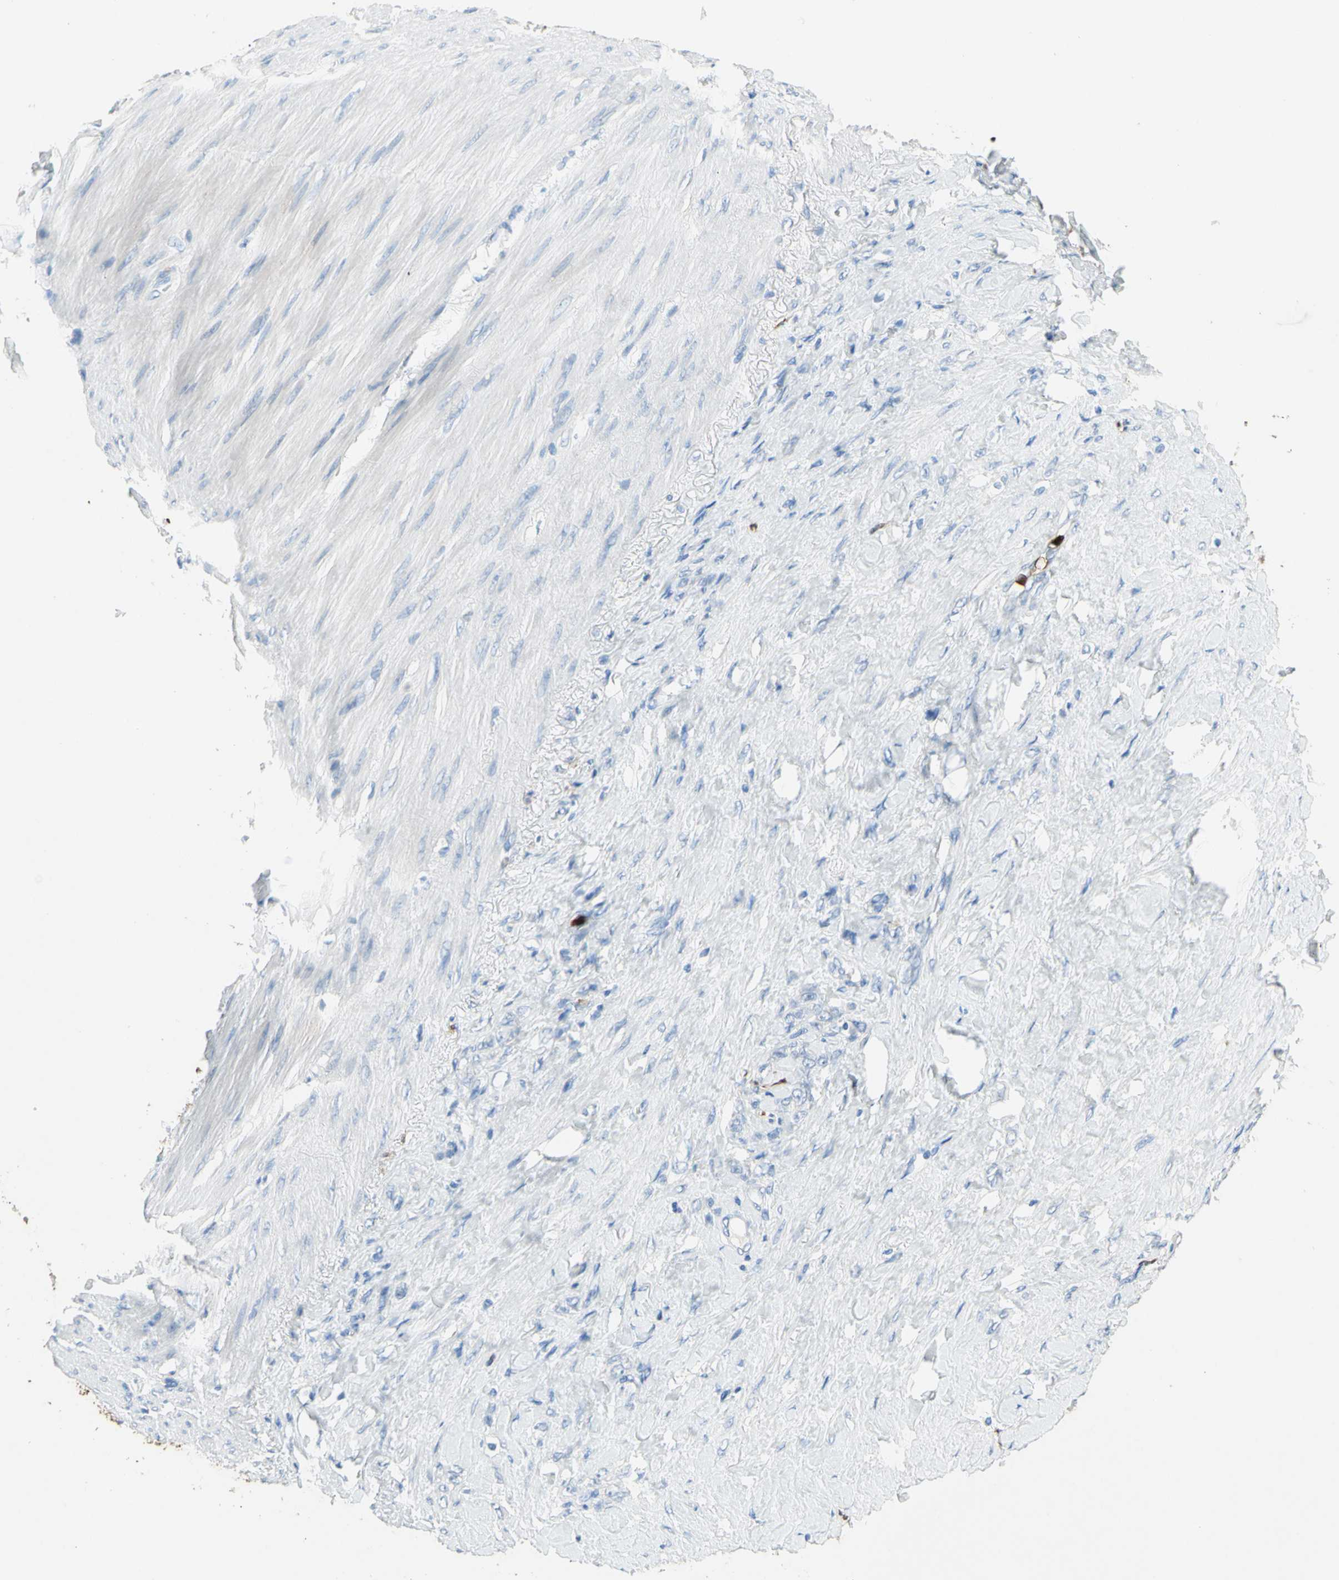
{"staining": {"intensity": "negative", "quantity": "none", "location": "none"}, "tissue": "stomach cancer", "cell_type": "Tumor cells", "image_type": "cancer", "snomed": [{"axis": "morphology", "description": "Adenocarcinoma, NOS"}, {"axis": "topography", "description": "Stomach"}], "caption": "Stomach cancer was stained to show a protein in brown. There is no significant positivity in tumor cells.", "gene": "NFKBIZ", "patient": {"sex": "male", "age": 82}}